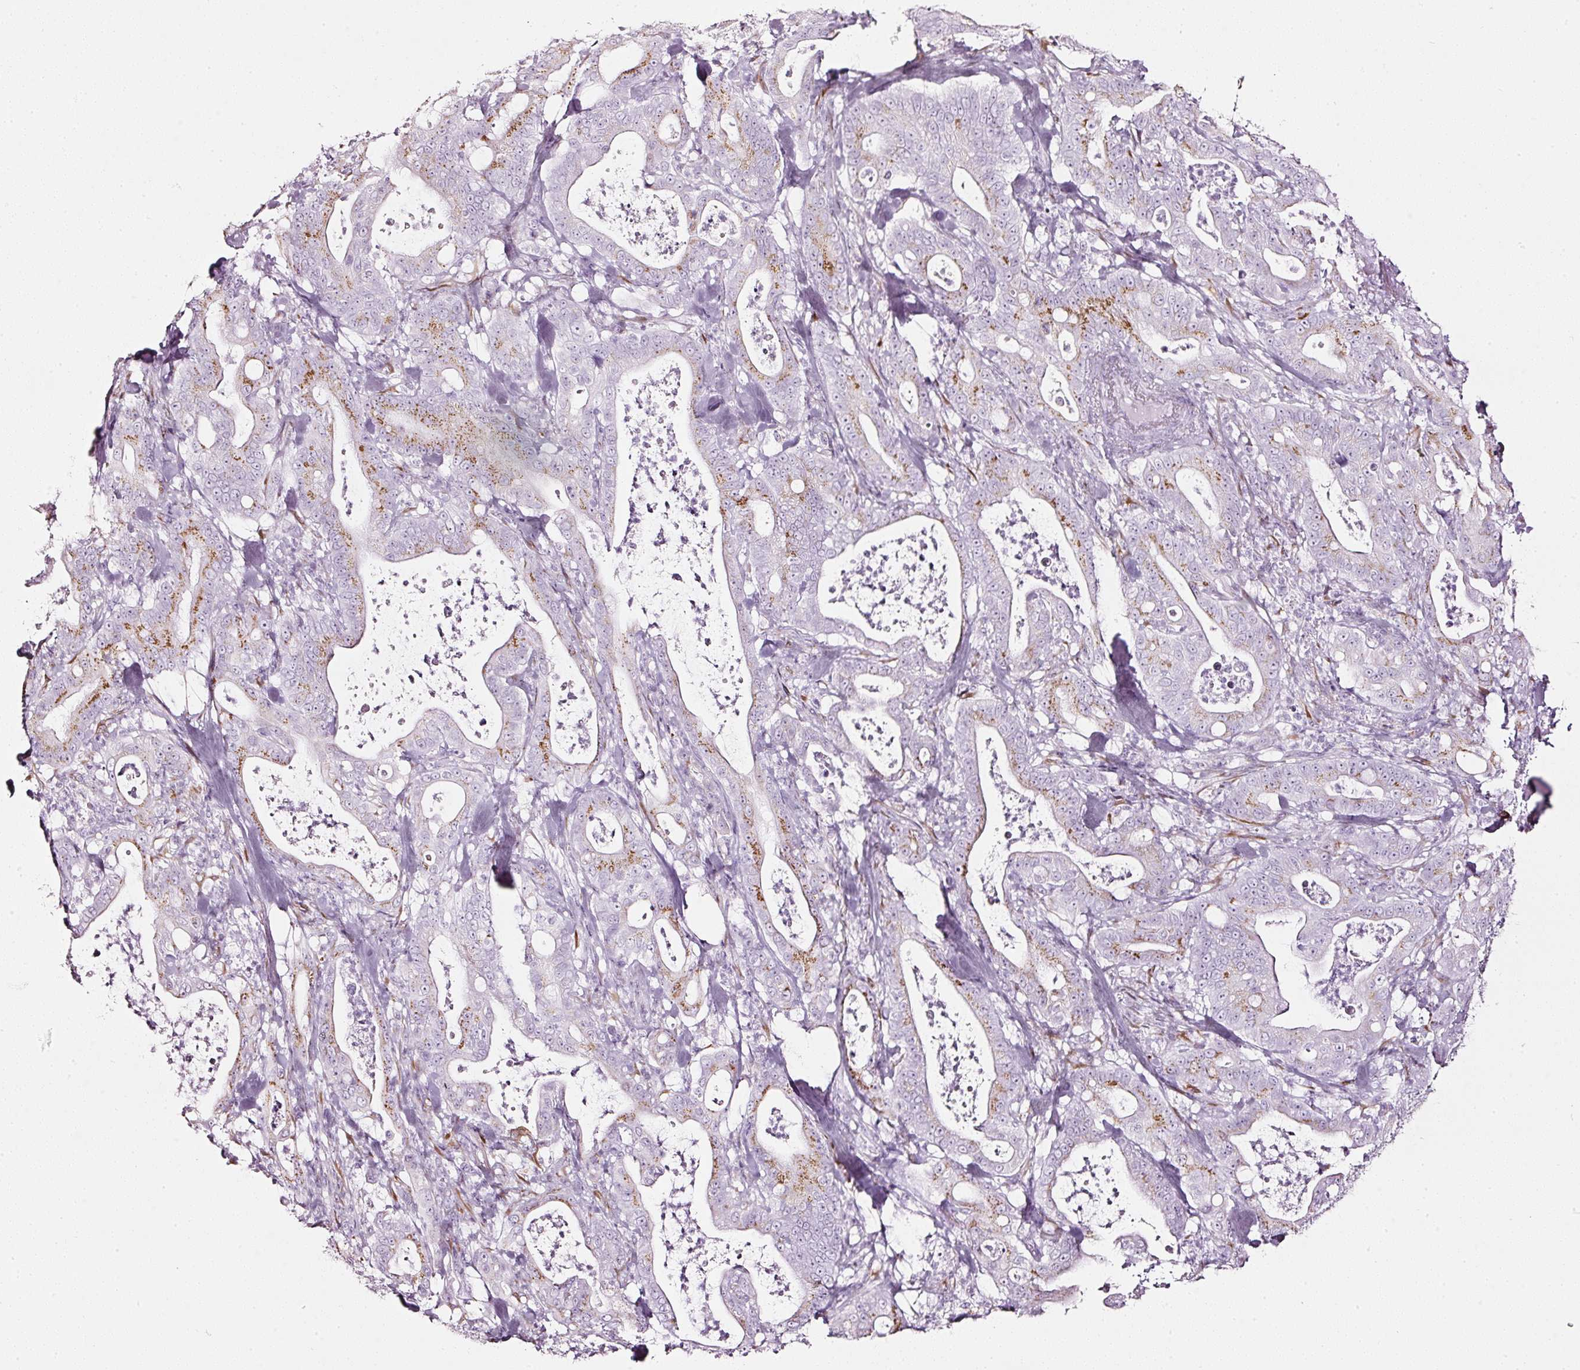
{"staining": {"intensity": "moderate", "quantity": "25%-75%", "location": "cytoplasmic/membranous"}, "tissue": "pancreatic cancer", "cell_type": "Tumor cells", "image_type": "cancer", "snomed": [{"axis": "morphology", "description": "Adenocarcinoma, NOS"}, {"axis": "topography", "description": "Pancreas"}], "caption": "Pancreatic cancer stained with a brown dye exhibits moderate cytoplasmic/membranous positive staining in approximately 25%-75% of tumor cells.", "gene": "SDF4", "patient": {"sex": "male", "age": 71}}